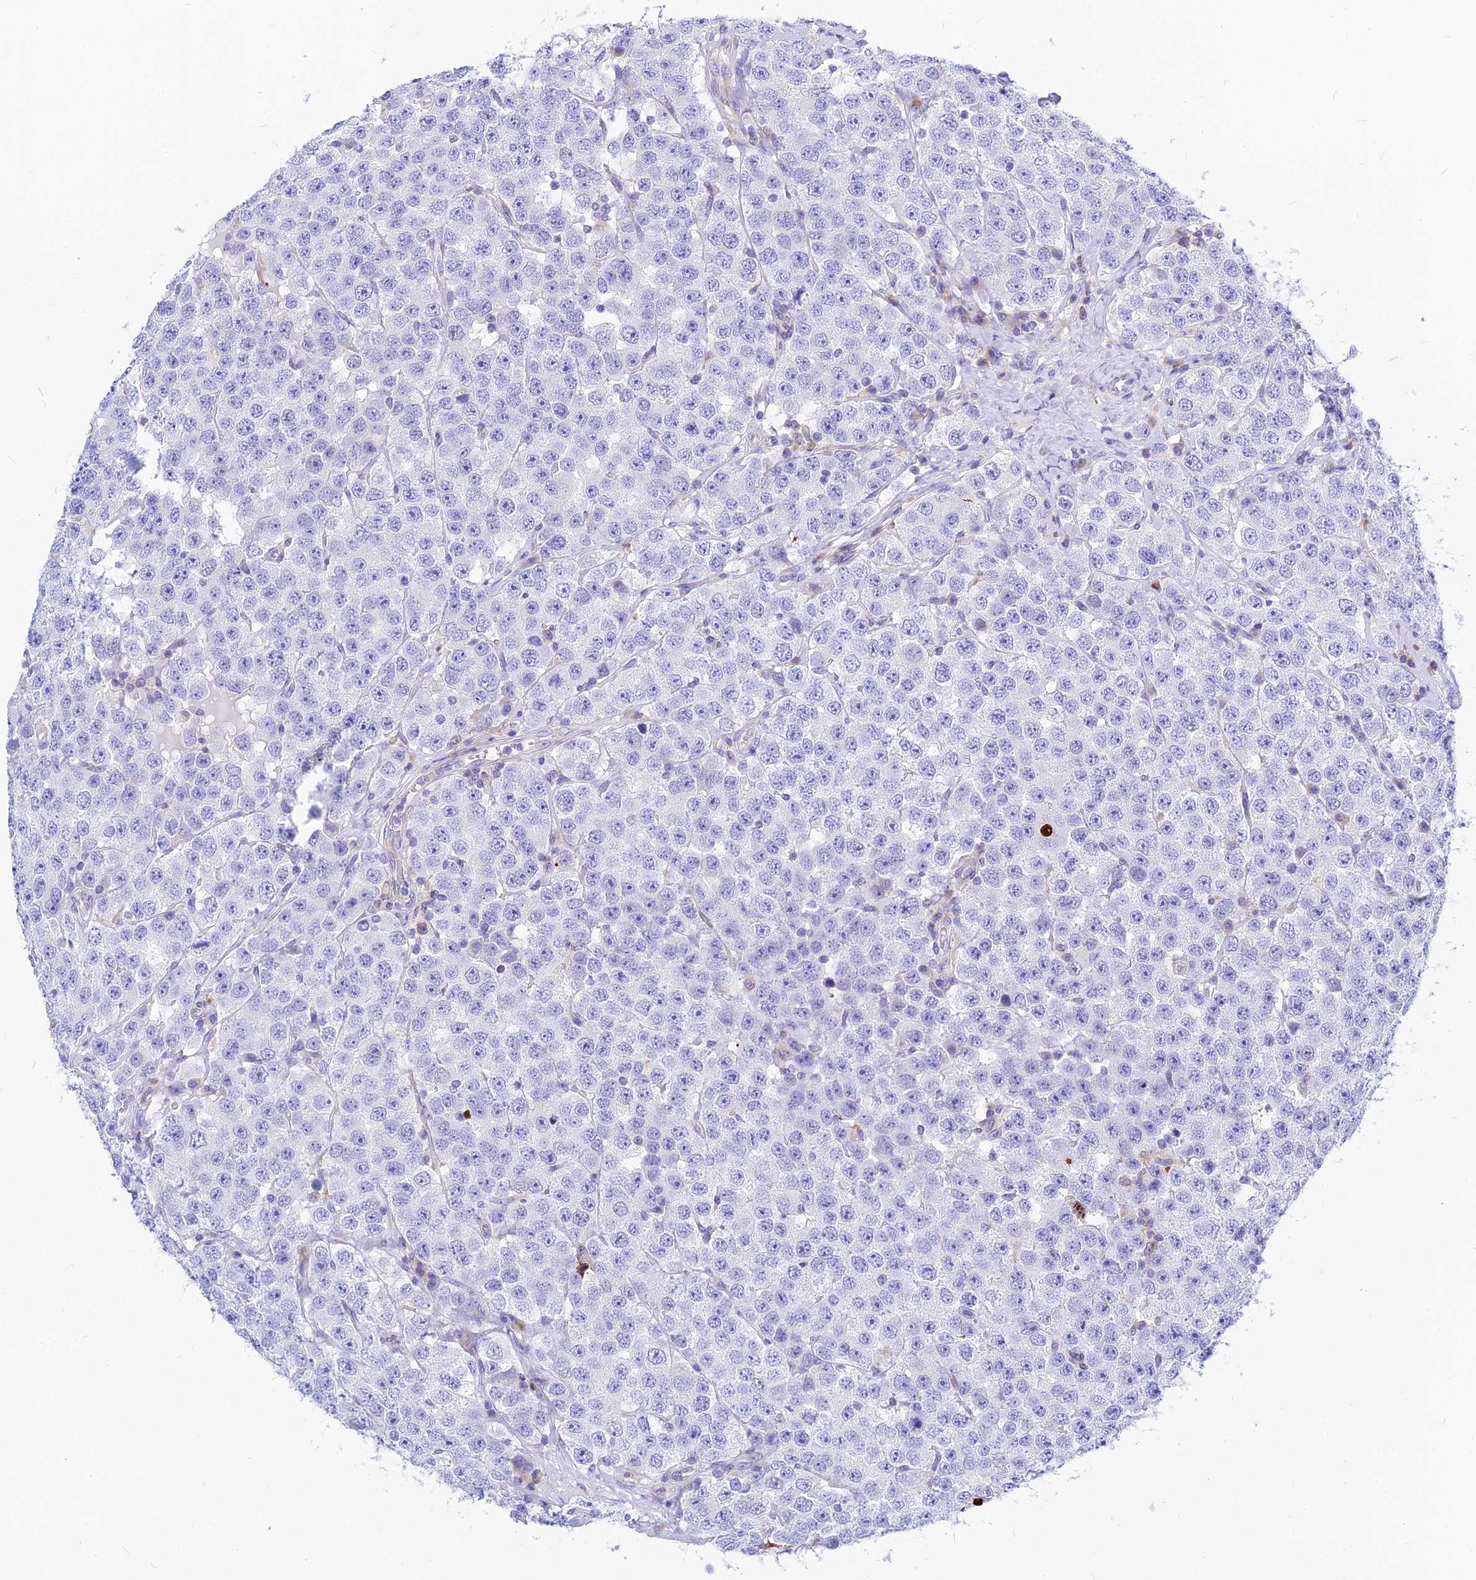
{"staining": {"intensity": "negative", "quantity": "none", "location": "none"}, "tissue": "testis cancer", "cell_type": "Tumor cells", "image_type": "cancer", "snomed": [{"axis": "morphology", "description": "Seminoma, NOS"}, {"axis": "topography", "description": "Testis"}], "caption": "DAB immunohistochemical staining of human testis cancer displays no significant staining in tumor cells.", "gene": "CNOT6", "patient": {"sex": "male", "age": 28}}